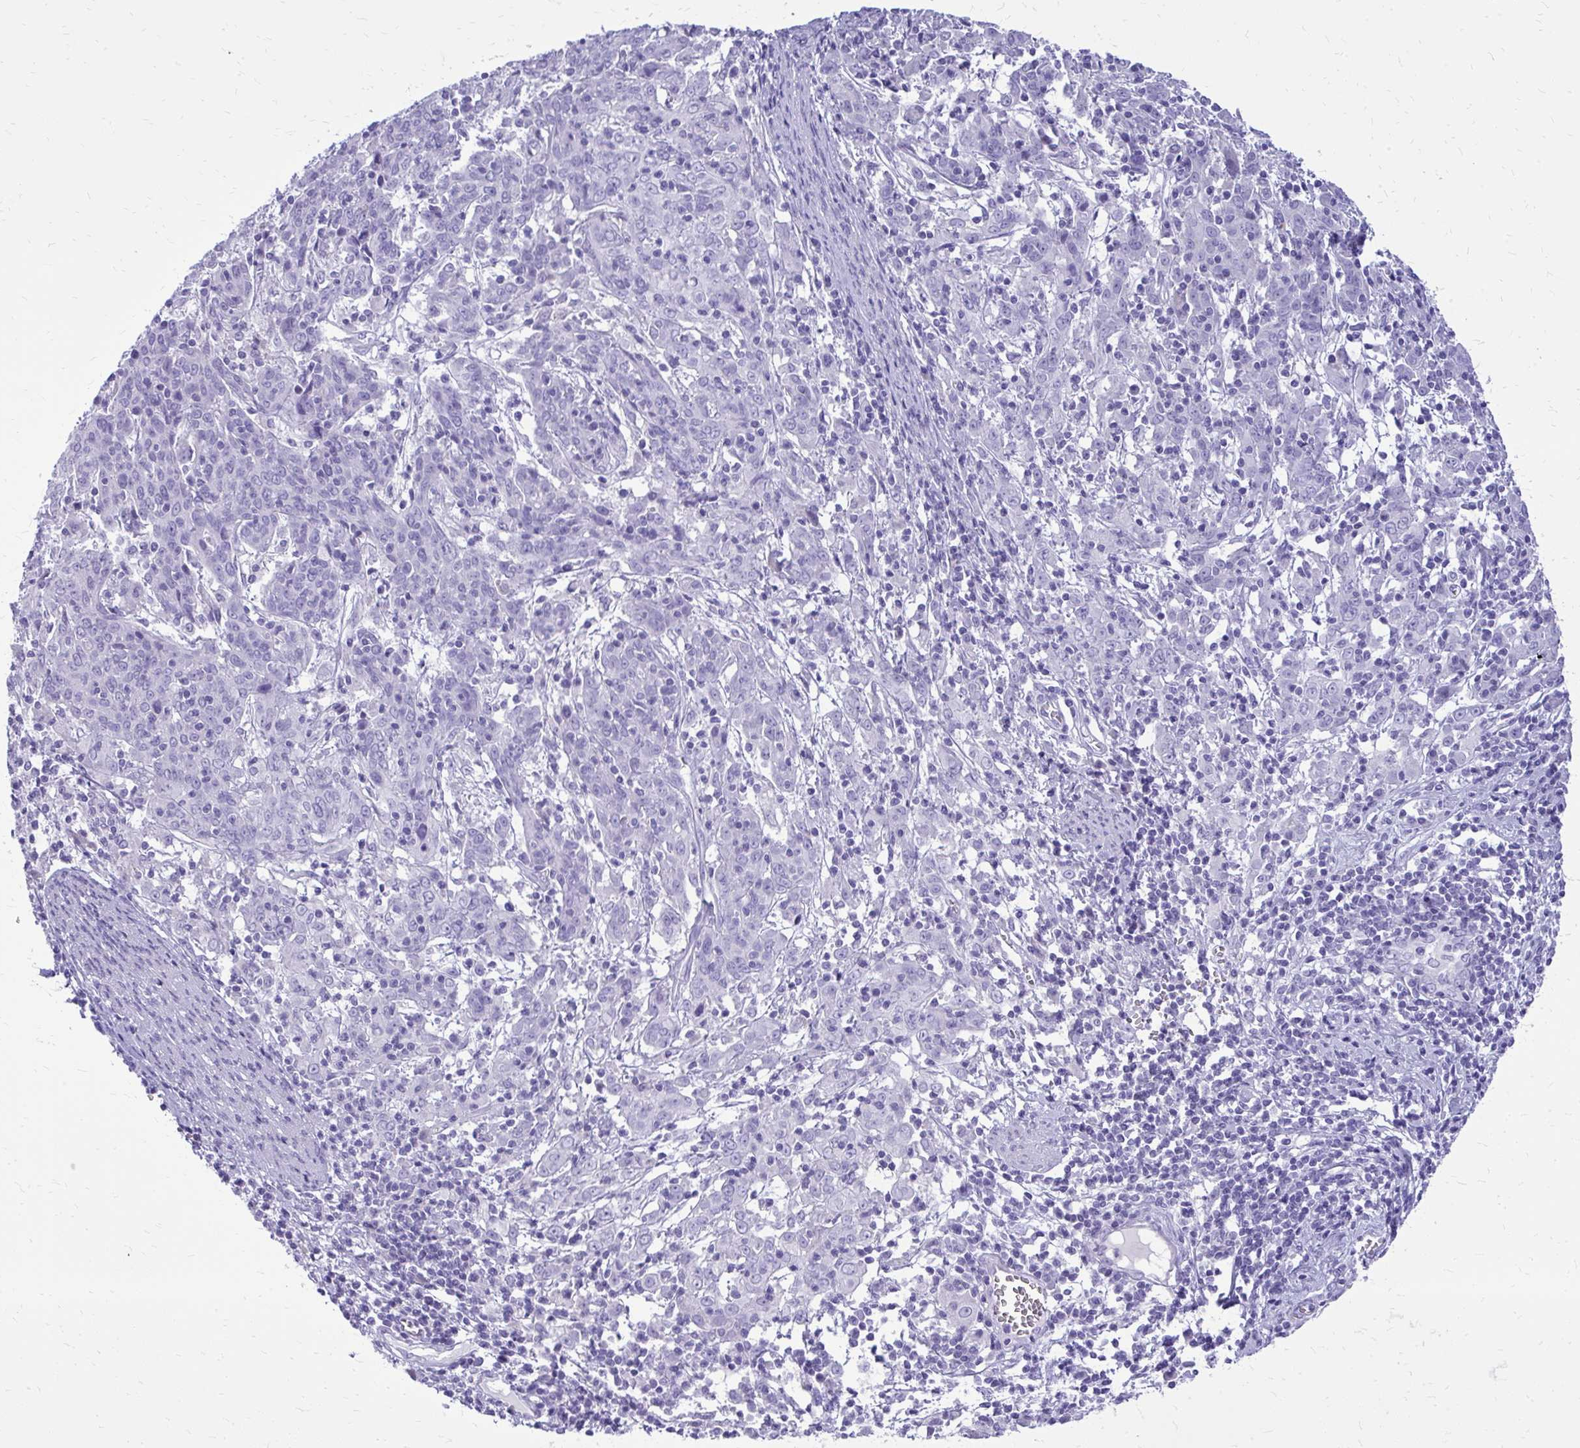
{"staining": {"intensity": "negative", "quantity": "none", "location": "none"}, "tissue": "cervical cancer", "cell_type": "Tumor cells", "image_type": "cancer", "snomed": [{"axis": "morphology", "description": "Squamous cell carcinoma, NOS"}, {"axis": "topography", "description": "Cervix"}], "caption": "Micrograph shows no significant protein expression in tumor cells of cervical cancer.", "gene": "BCL6B", "patient": {"sex": "female", "age": 67}}